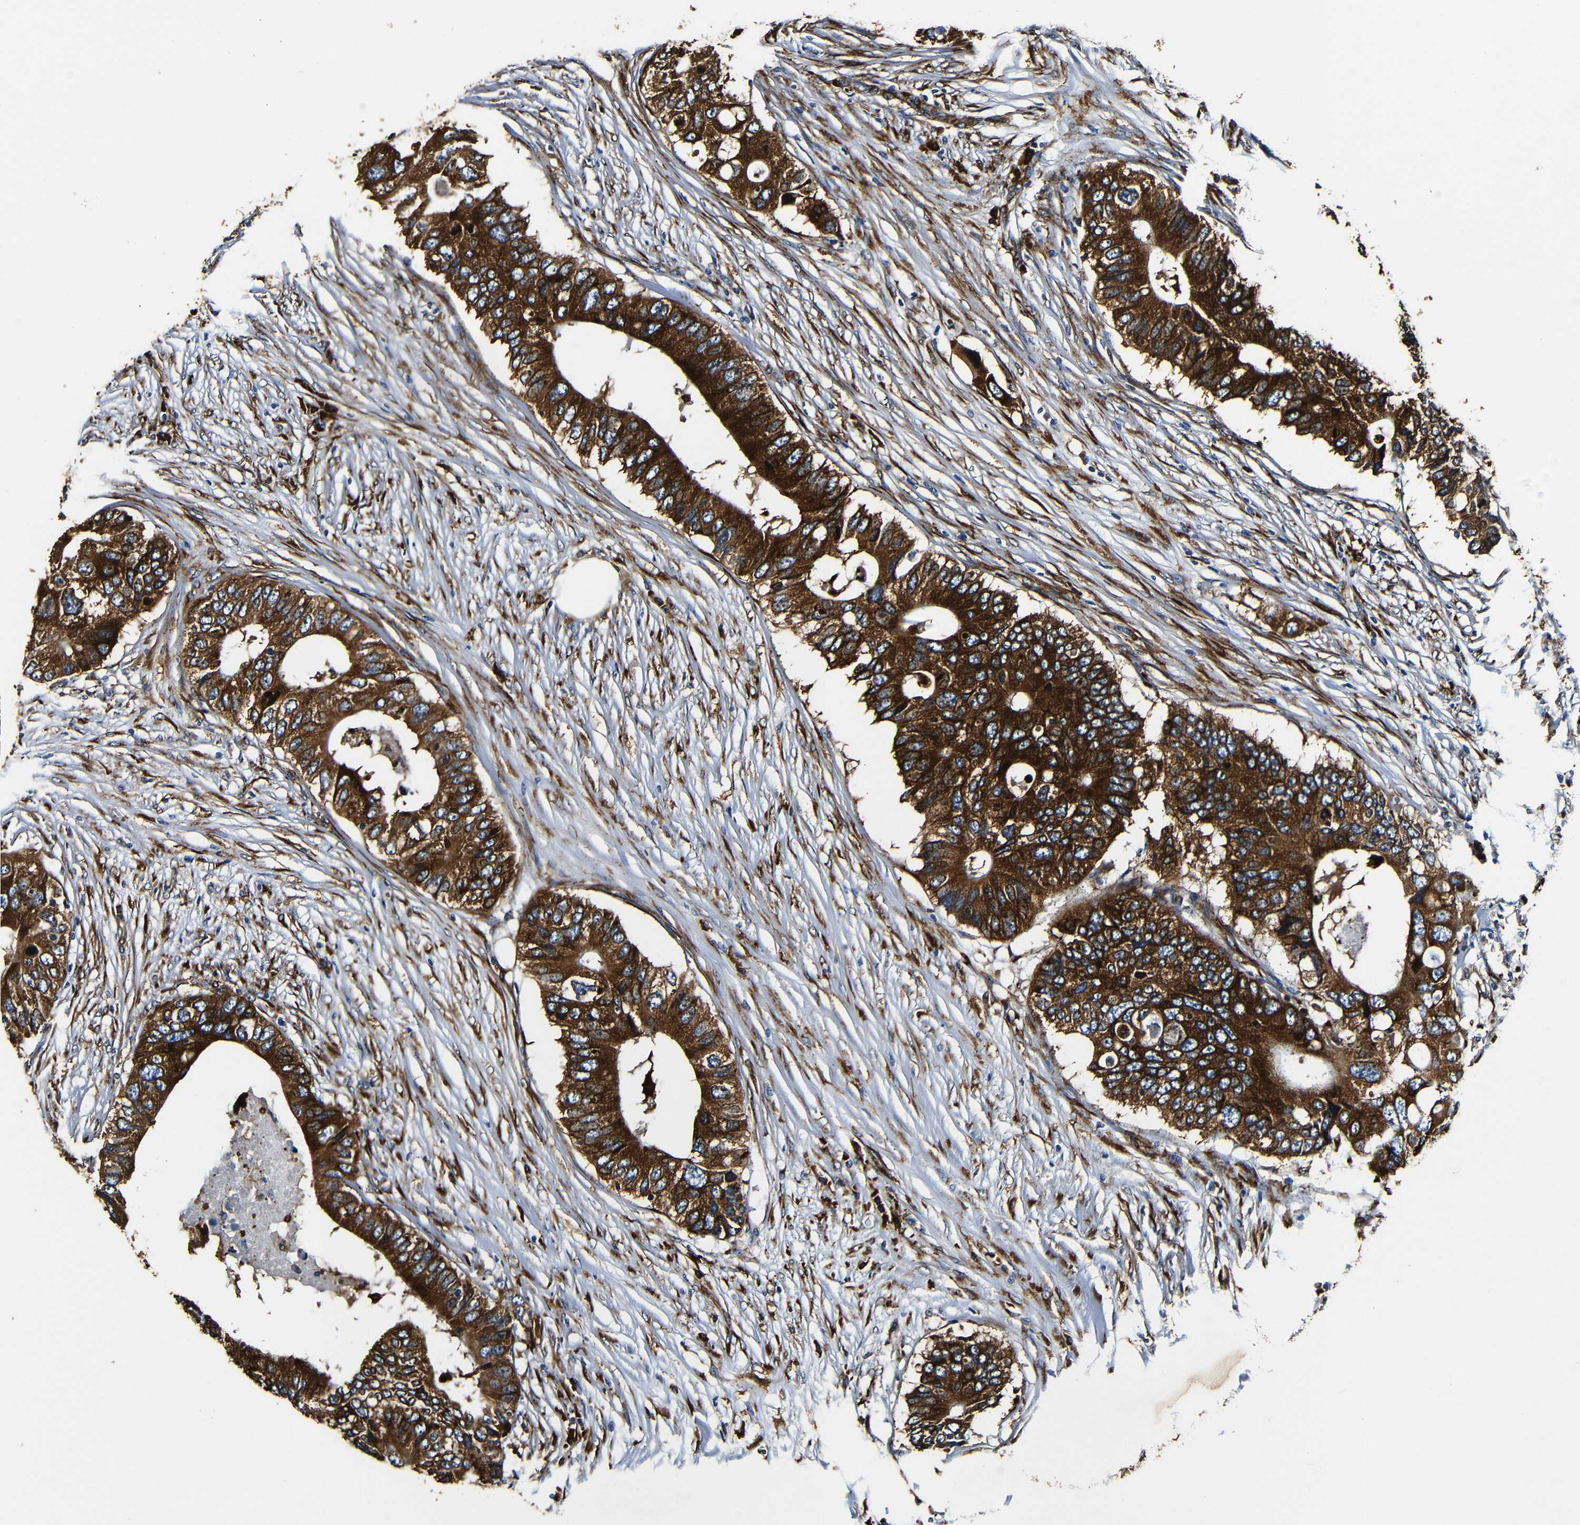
{"staining": {"intensity": "strong", "quantity": ">75%", "location": "cytoplasmic/membranous"}, "tissue": "colorectal cancer", "cell_type": "Tumor cells", "image_type": "cancer", "snomed": [{"axis": "morphology", "description": "Adenocarcinoma, NOS"}, {"axis": "topography", "description": "Colon"}], "caption": "This is a micrograph of immunohistochemistry staining of colorectal adenocarcinoma, which shows strong staining in the cytoplasmic/membranous of tumor cells.", "gene": "RRBP1", "patient": {"sex": "male", "age": 71}}